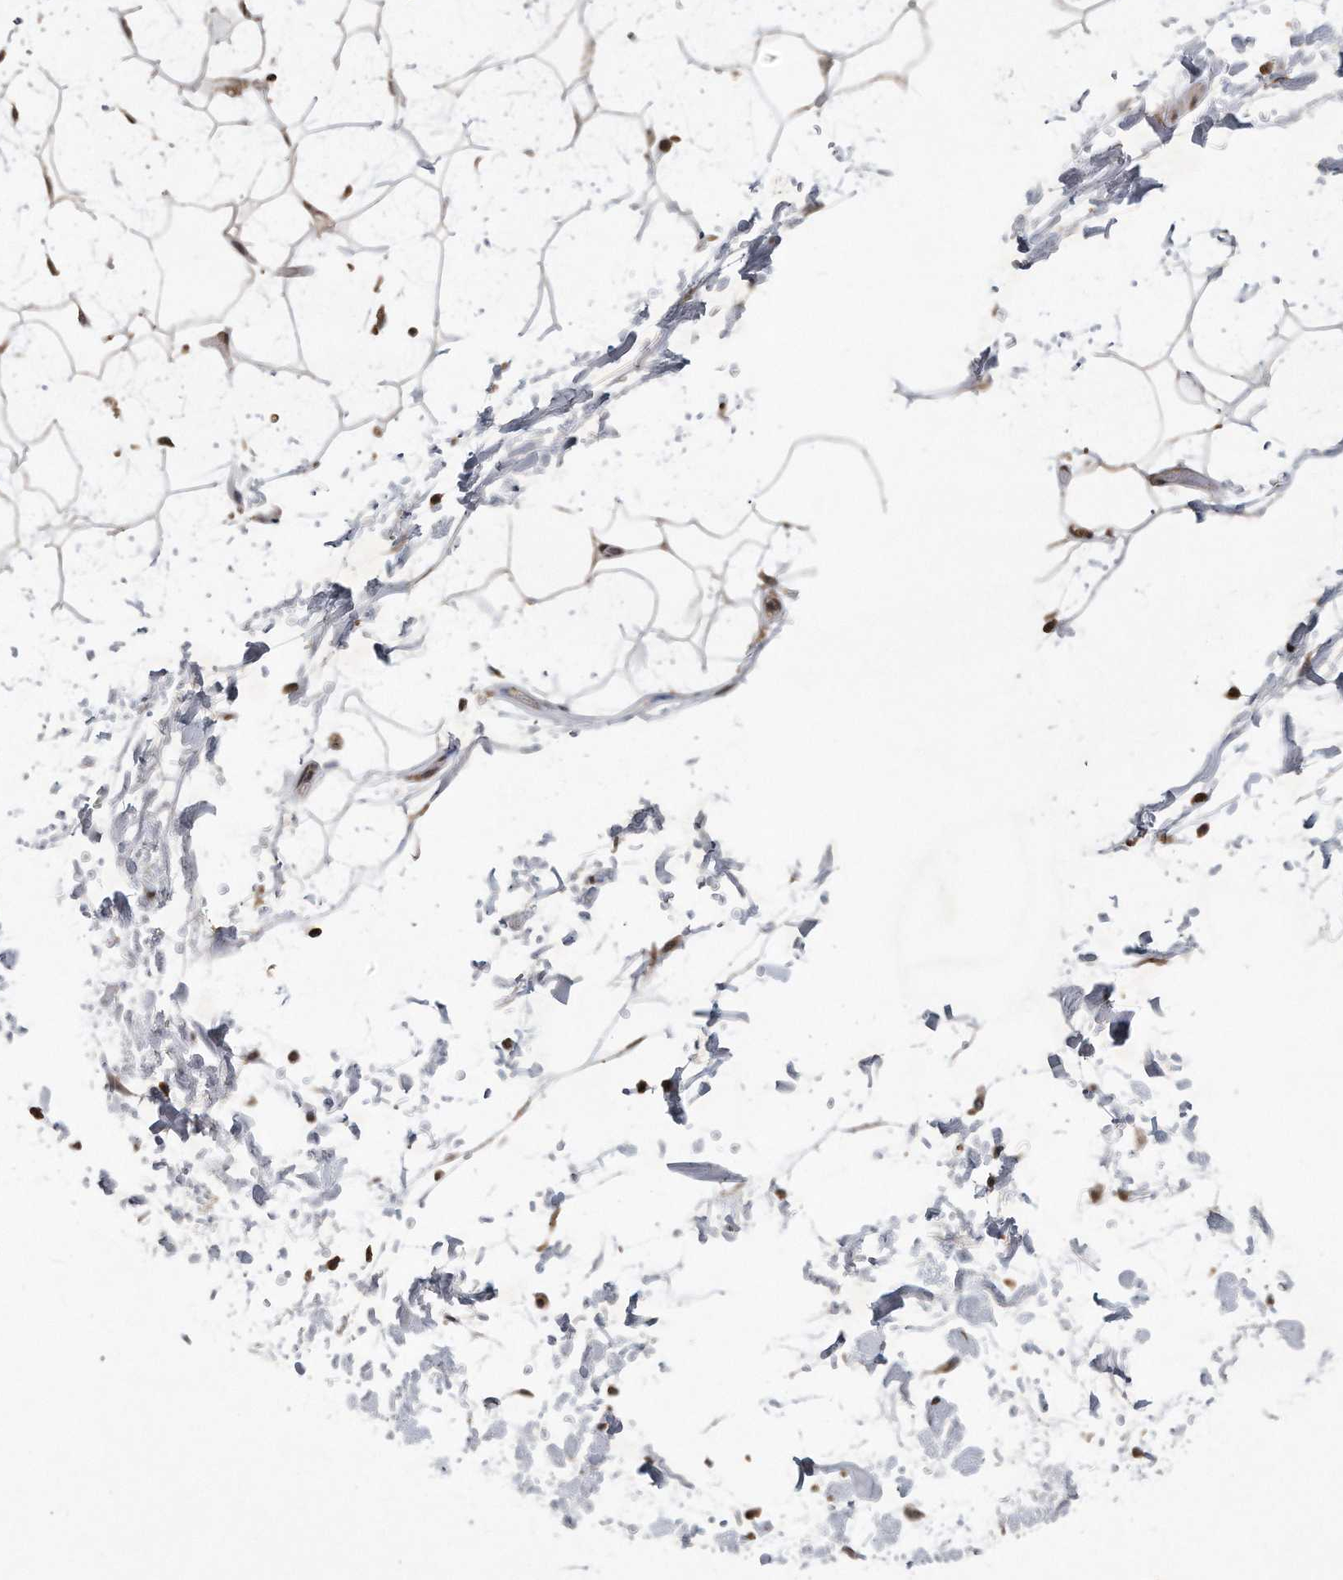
{"staining": {"intensity": "moderate", "quantity": "25%-75%", "location": "cytoplasmic/membranous,nuclear"}, "tissue": "adipose tissue", "cell_type": "Adipocytes", "image_type": "normal", "snomed": [{"axis": "morphology", "description": "Normal tissue, NOS"}, {"axis": "topography", "description": "Soft tissue"}], "caption": "IHC histopathology image of normal adipose tissue: adipose tissue stained using immunohistochemistry (IHC) shows medium levels of moderate protein expression localized specifically in the cytoplasmic/membranous,nuclear of adipocytes, appearing as a cytoplasmic/membranous,nuclear brown color.", "gene": "CRYZL1", "patient": {"sex": "male", "age": 72}}